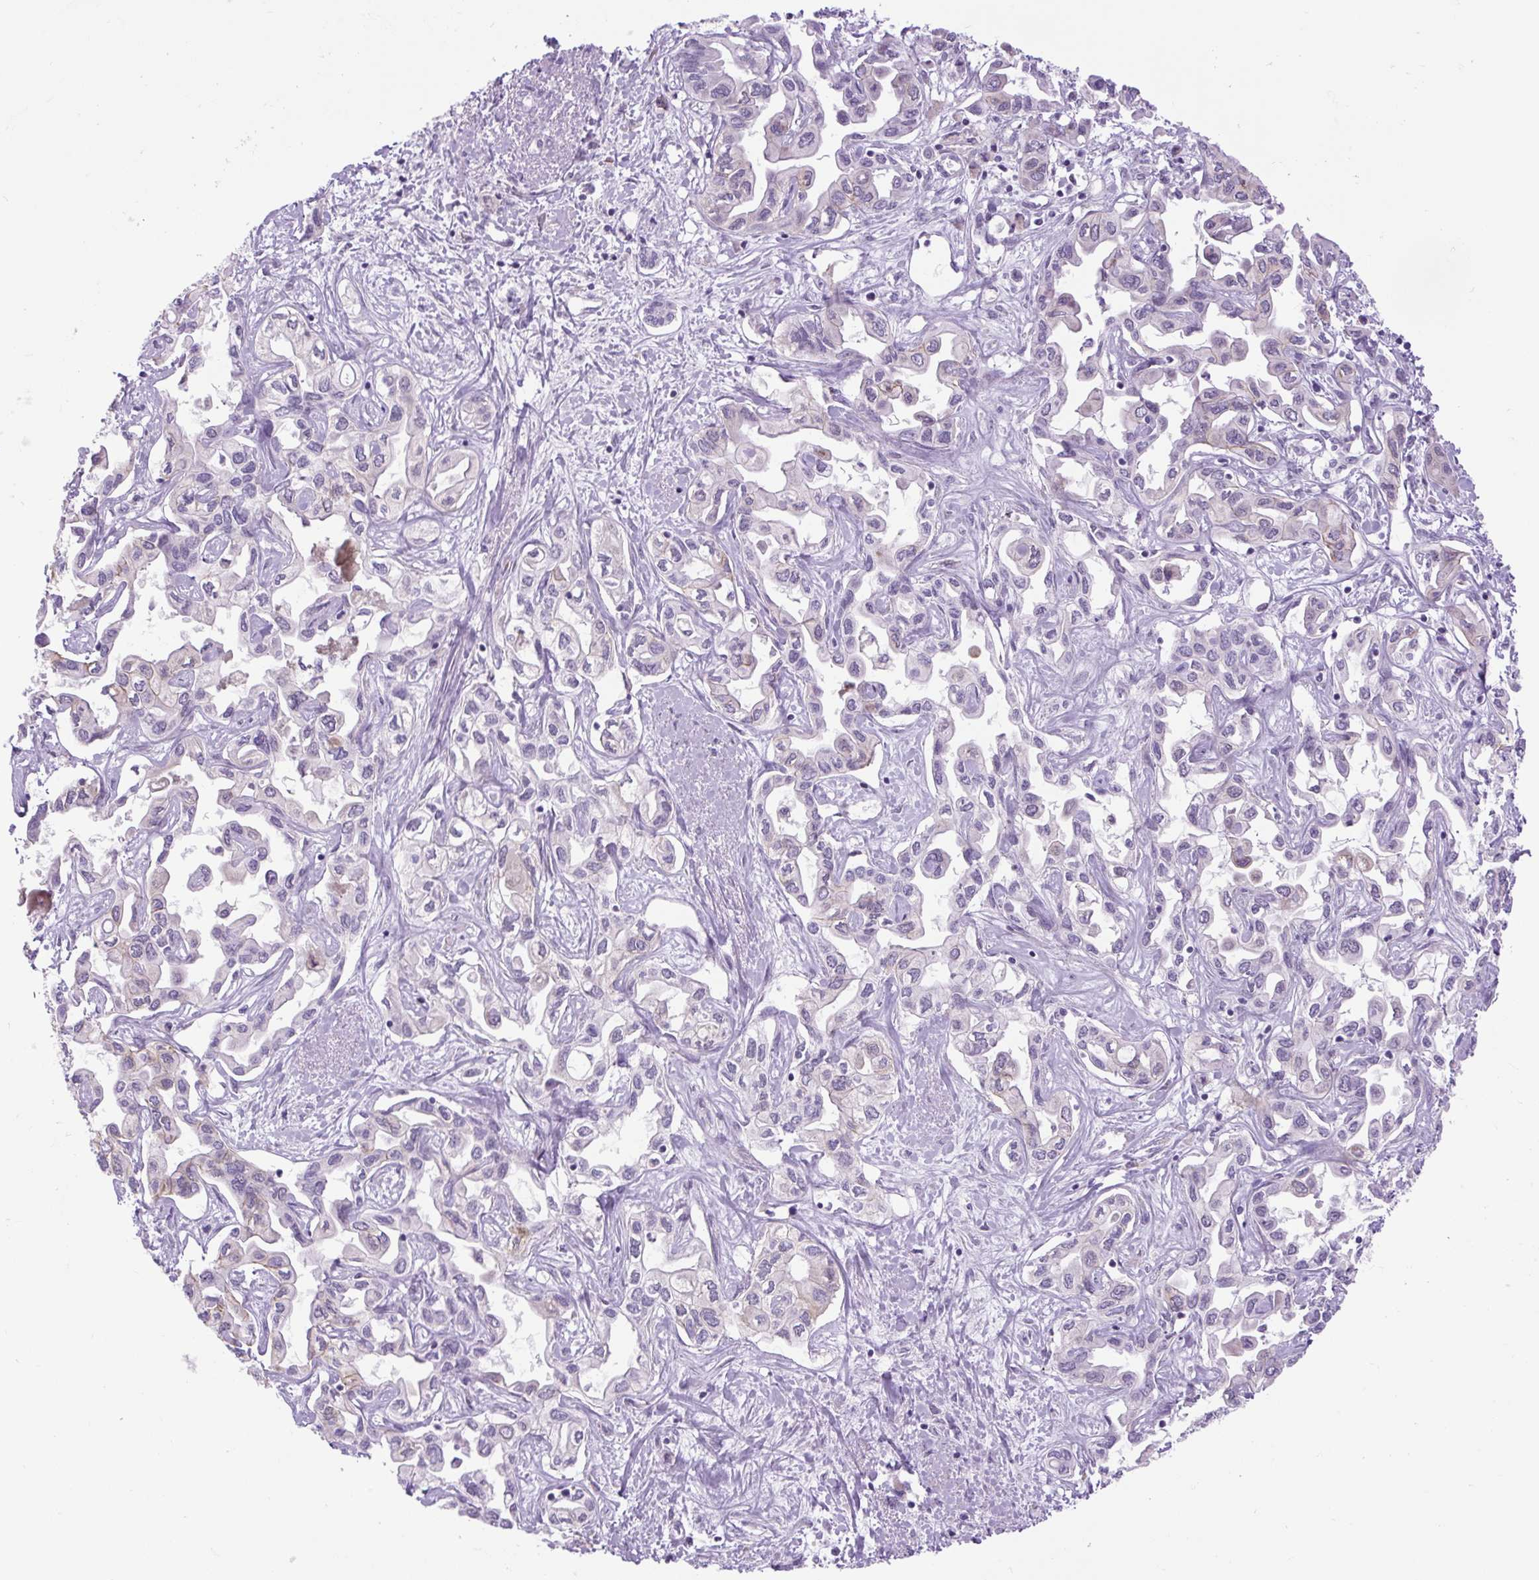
{"staining": {"intensity": "negative", "quantity": "none", "location": "none"}, "tissue": "liver cancer", "cell_type": "Tumor cells", "image_type": "cancer", "snomed": [{"axis": "morphology", "description": "Cholangiocarcinoma"}, {"axis": "topography", "description": "Liver"}], "caption": "Tumor cells are negative for protein expression in human liver cancer.", "gene": "SCO2", "patient": {"sex": "female", "age": 64}}